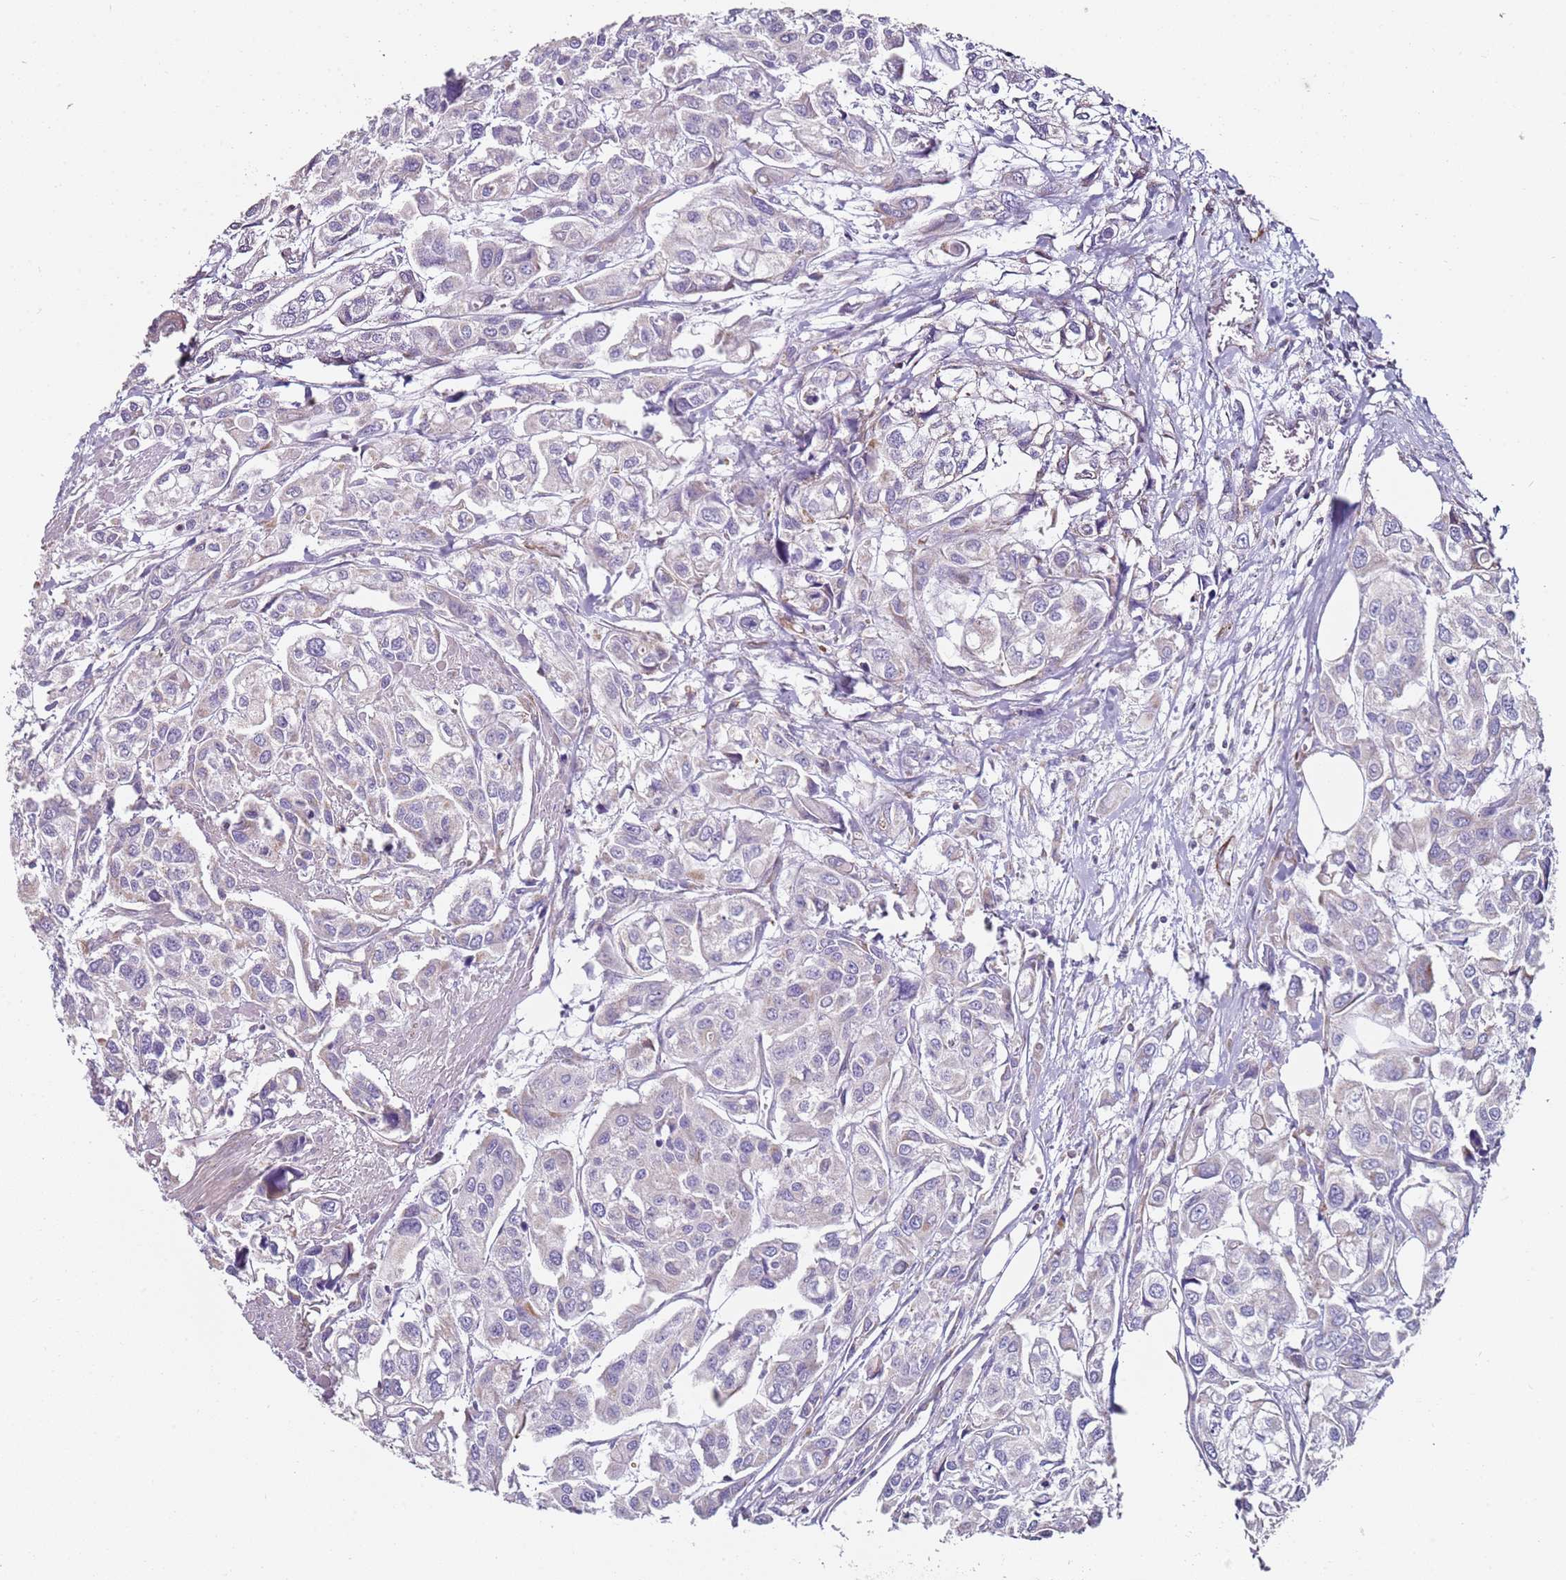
{"staining": {"intensity": "negative", "quantity": "none", "location": "none"}, "tissue": "urothelial cancer", "cell_type": "Tumor cells", "image_type": "cancer", "snomed": [{"axis": "morphology", "description": "Urothelial carcinoma, High grade"}, {"axis": "topography", "description": "Urinary bladder"}], "caption": "Immunohistochemistry (IHC) micrograph of urothelial cancer stained for a protein (brown), which reveals no expression in tumor cells. Brightfield microscopy of immunohistochemistry stained with DAB (brown) and hematoxylin (blue), captured at high magnification.", "gene": "ALS2", "patient": {"sex": "male", "age": 67}}